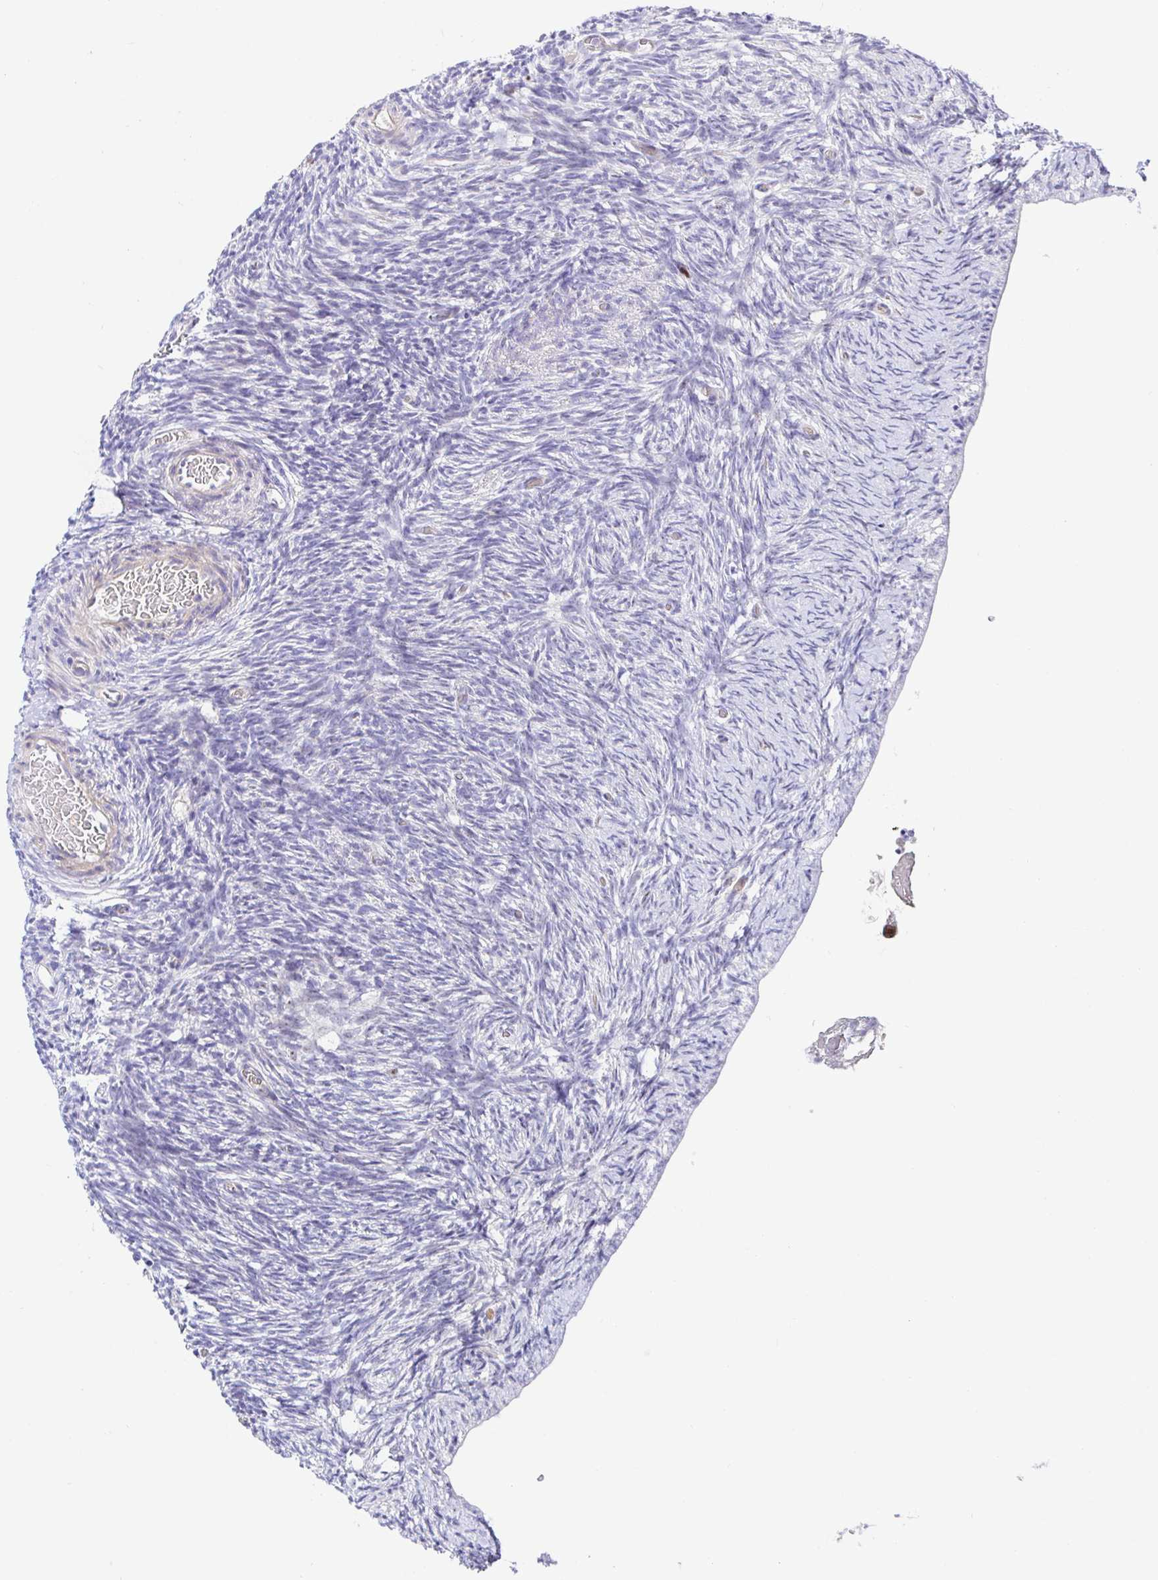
{"staining": {"intensity": "negative", "quantity": "none", "location": "none"}, "tissue": "ovary", "cell_type": "Ovarian stroma cells", "image_type": "normal", "snomed": [{"axis": "morphology", "description": "Normal tissue, NOS"}, {"axis": "topography", "description": "Ovary"}], "caption": "Immunohistochemistry image of benign ovary: ovary stained with DAB (3,3'-diaminobenzidine) shows no significant protein positivity in ovarian stroma cells.", "gene": "TIMELESS", "patient": {"sex": "female", "age": 39}}